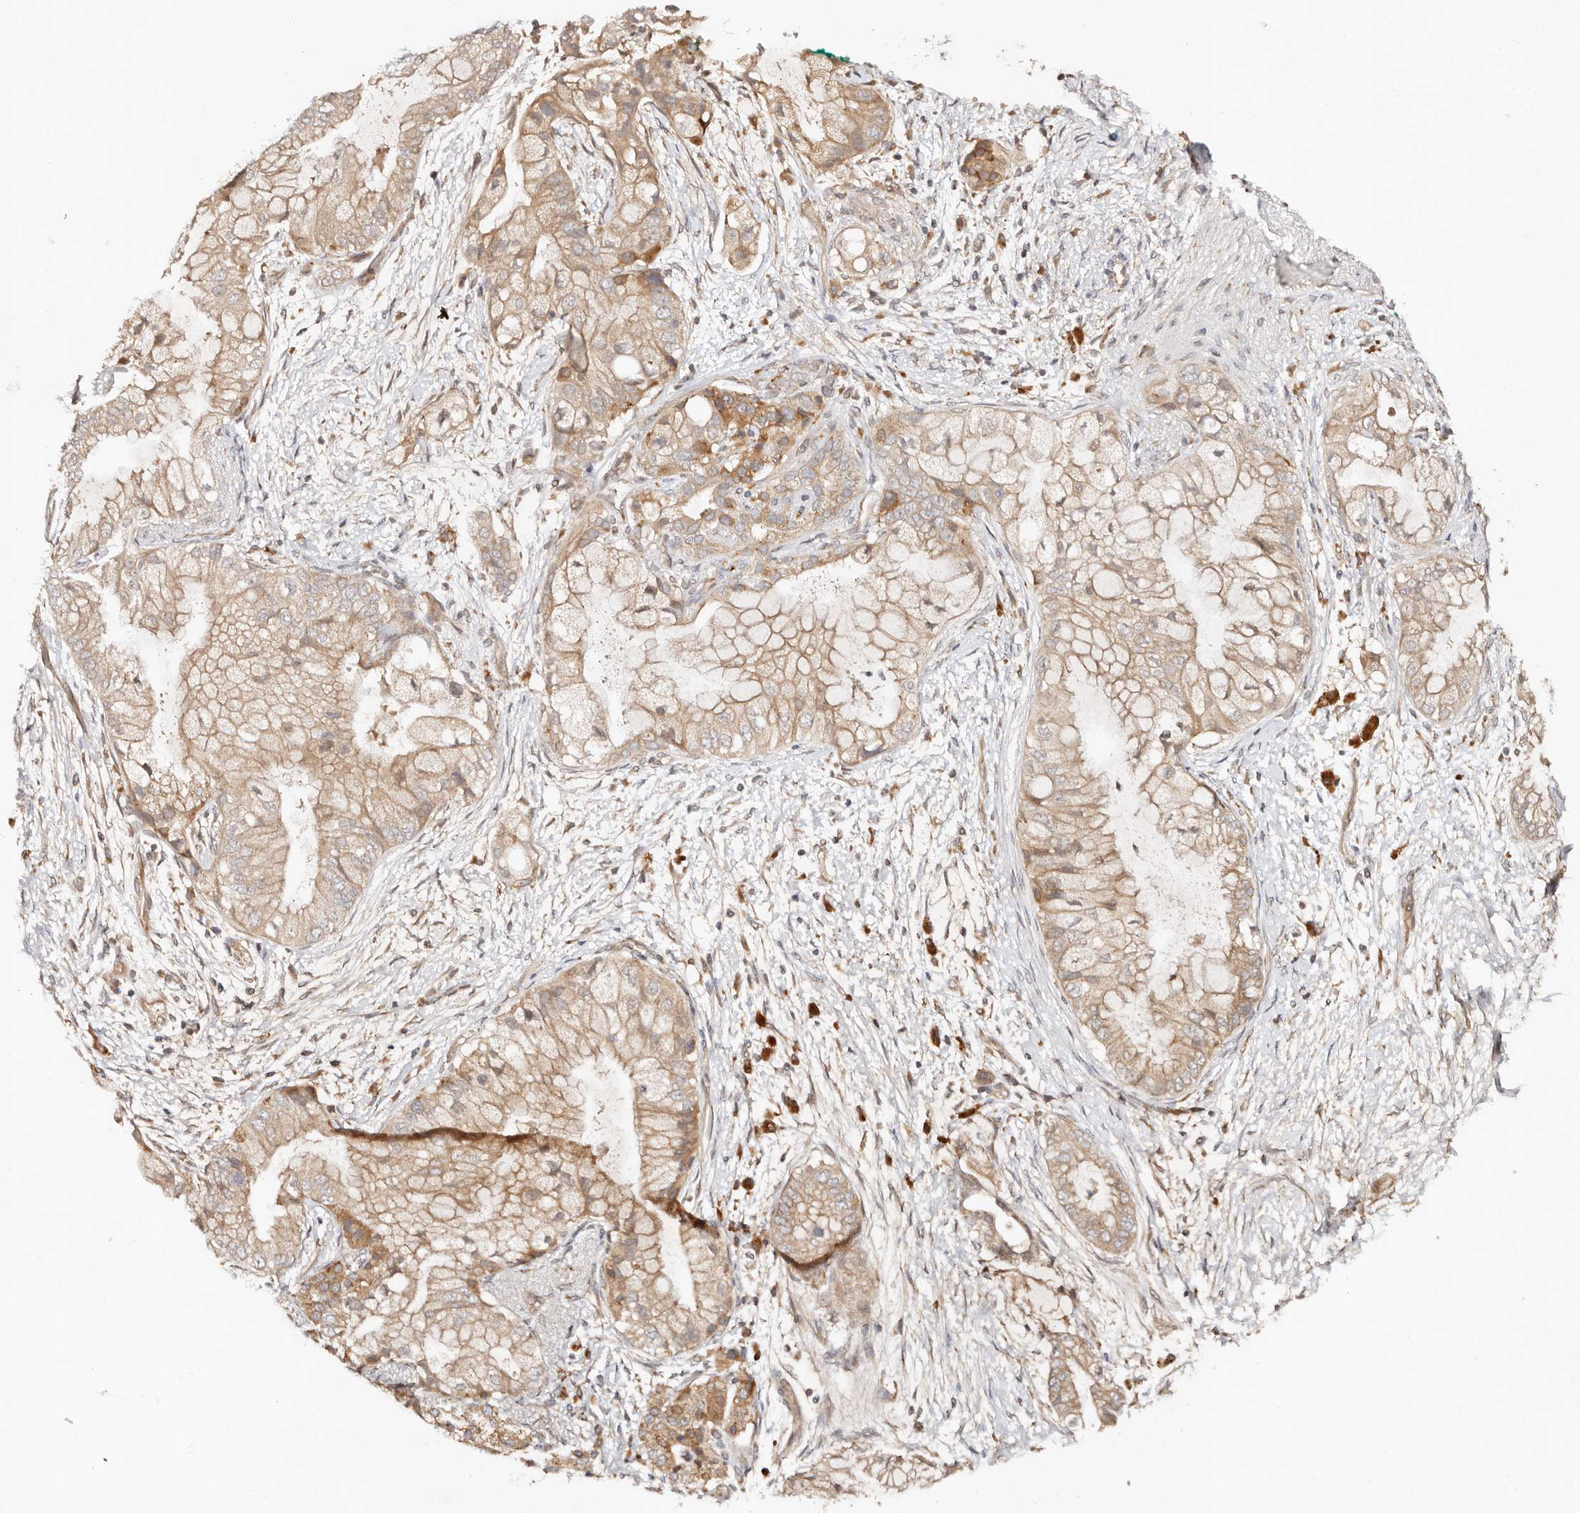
{"staining": {"intensity": "moderate", "quantity": ">75%", "location": "cytoplasmic/membranous"}, "tissue": "pancreatic cancer", "cell_type": "Tumor cells", "image_type": "cancer", "snomed": [{"axis": "morphology", "description": "Adenocarcinoma, NOS"}, {"axis": "topography", "description": "Pancreas"}], "caption": "Pancreatic adenocarcinoma tissue reveals moderate cytoplasmic/membranous staining in about >75% of tumor cells, visualized by immunohistochemistry.", "gene": "DENND11", "patient": {"sex": "male", "age": 53}}